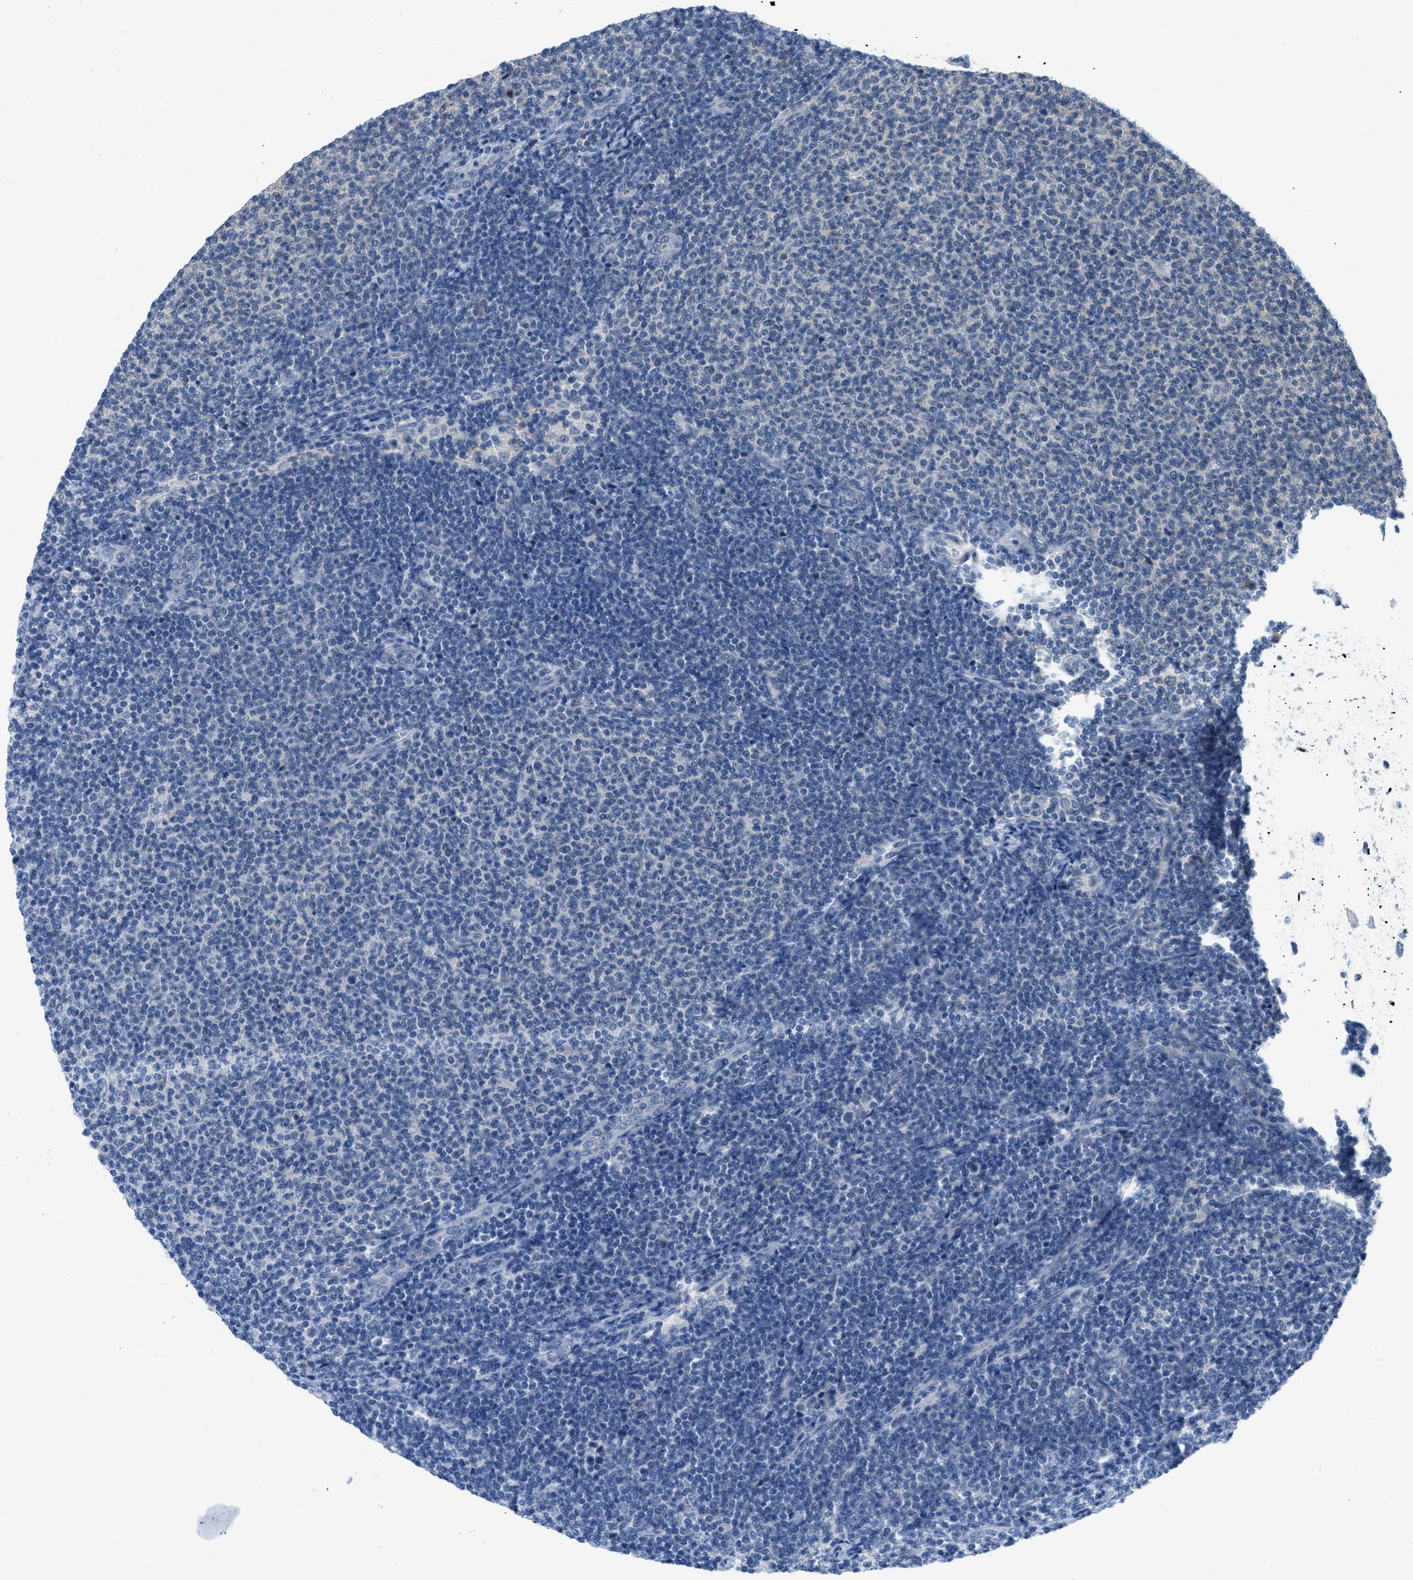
{"staining": {"intensity": "negative", "quantity": "none", "location": "none"}, "tissue": "lymphoma", "cell_type": "Tumor cells", "image_type": "cancer", "snomed": [{"axis": "morphology", "description": "Malignant lymphoma, non-Hodgkin's type, Low grade"}, {"axis": "topography", "description": "Lymph node"}], "caption": "This is an immunohistochemistry (IHC) micrograph of low-grade malignant lymphoma, non-Hodgkin's type. There is no expression in tumor cells.", "gene": "TTBK2", "patient": {"sex": "male", "age": 66}}